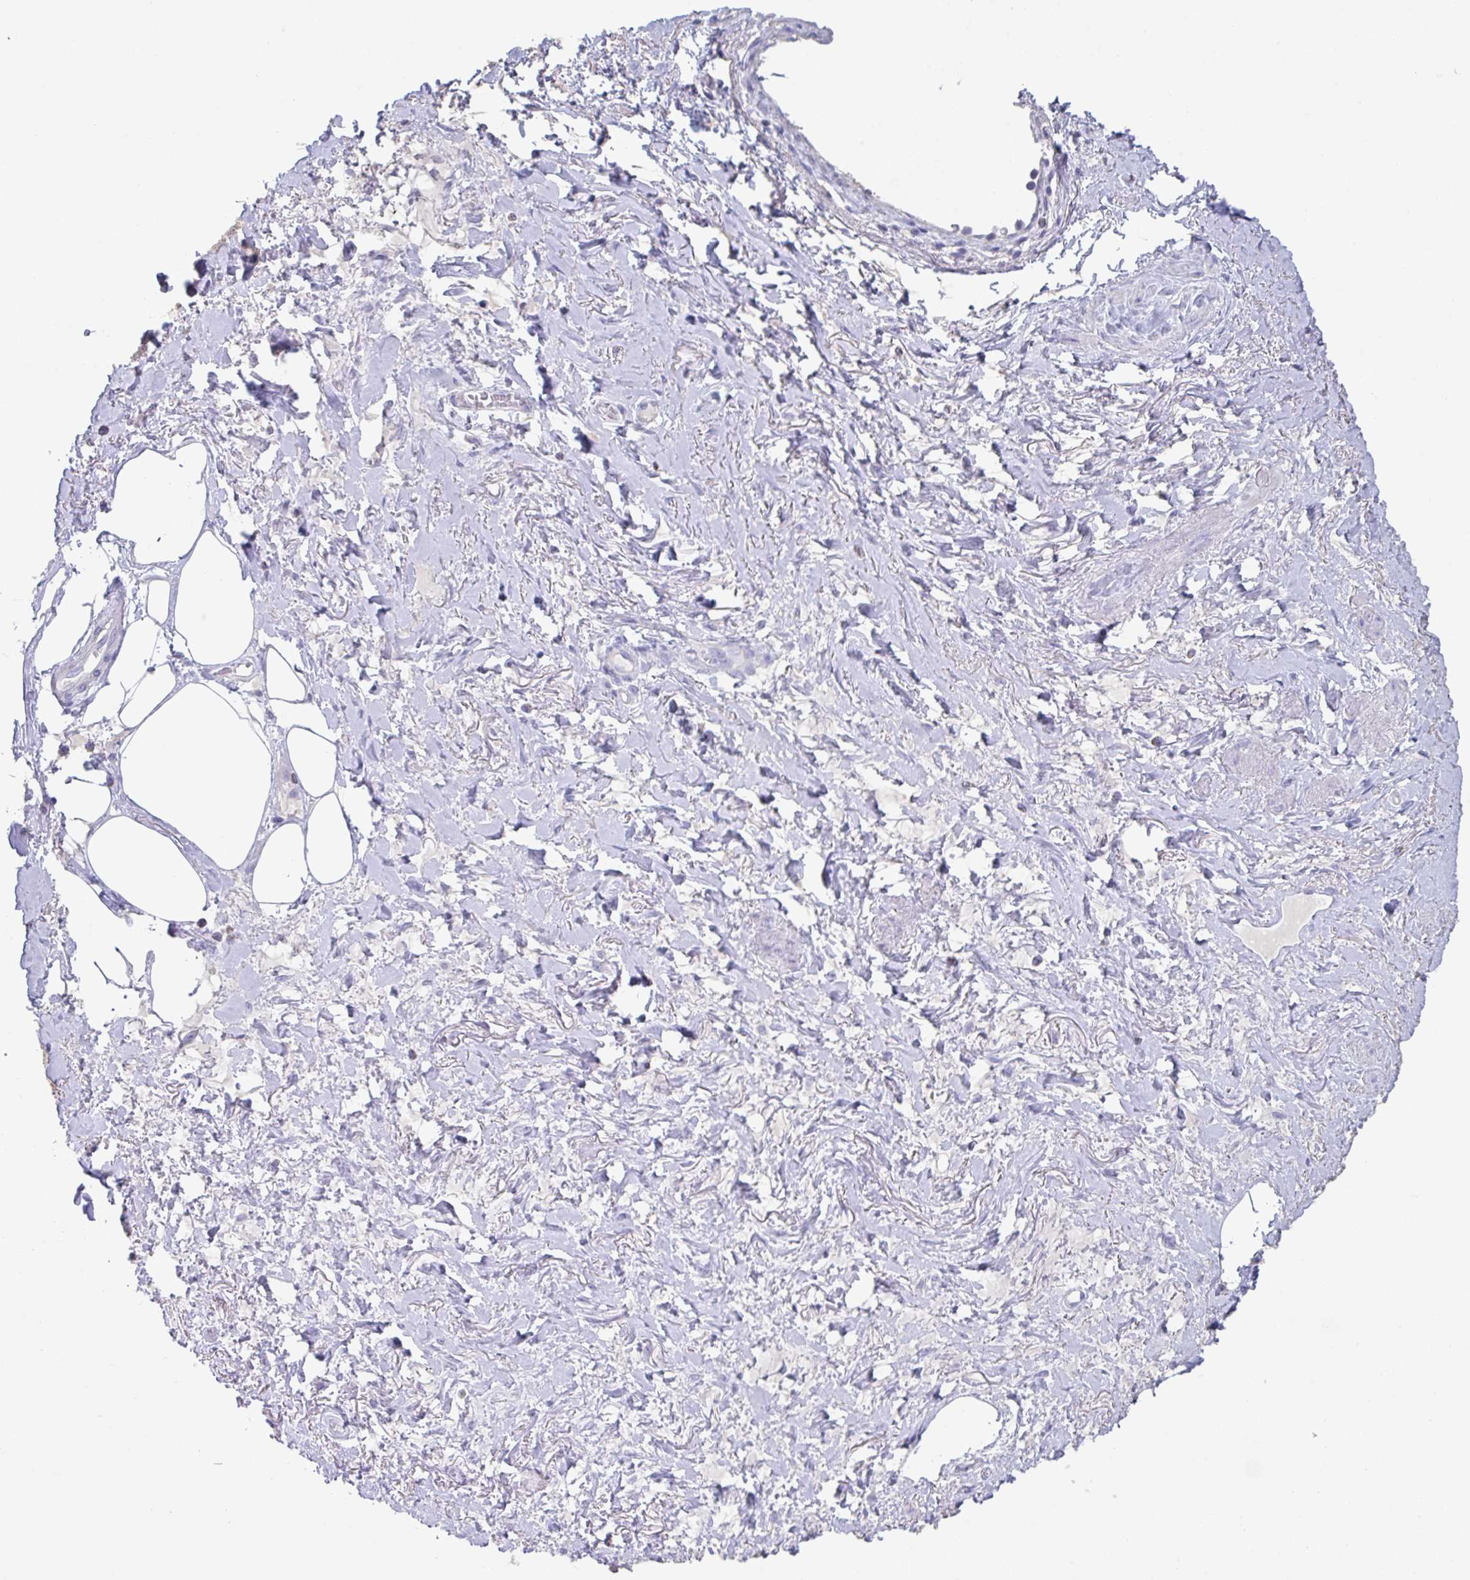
{"staining": {"intensity": "negative", "quantity": "none", "location": "none"}, "tissue": "adipose tissue", "cell_type": "Adipocytes", "image_type": "normal", "snomed": [{"axis": "morphology", "description": "Normal tissue, NOS"}, {"axis": "topography", "description": "Vagina"}, {"axis": "topography", "description": "Peripheral nerve tissue"}], "caption": "DAB (3,3'-diaminobenzidine) immunohistochemical staining of unremarkable adipose tissue demonstrates no significant staining in adipocytes.", "gene": "SLC44A4", "patient": {"sex": "female", "age": 71}}